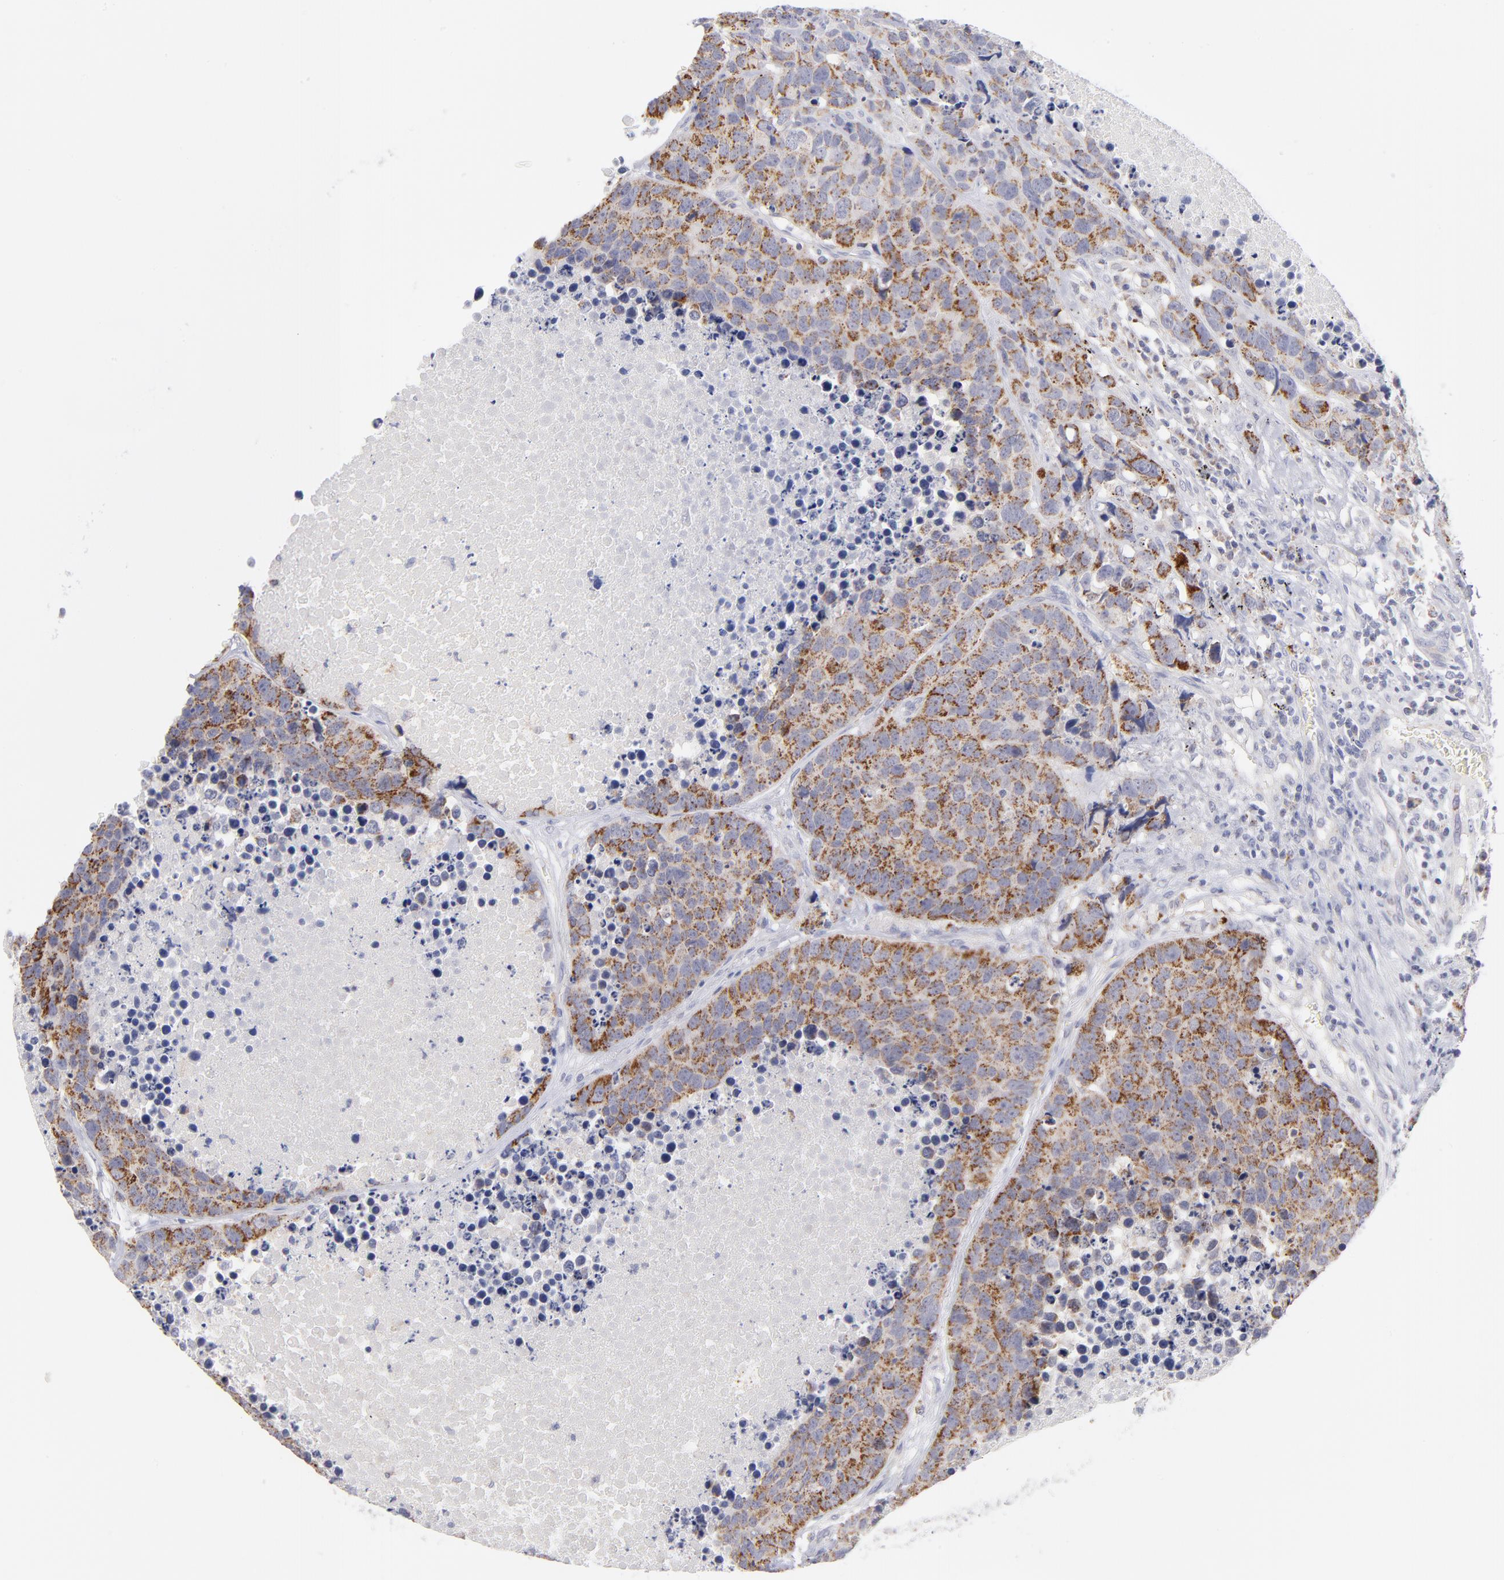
{"staining": {"intensity": "moderate", "quantity": ">75%", "location": "cytoplasmic/membranous"}, "tissue": "carcinoid", "cell_type": "Tumor cells", "image_type": "cancer", "snomed": [{"axis": "morphology", "description": "Carcinoid, malignant, NOS"}, {"axis": "topography", "description": "Lung"}], "caption": "Immunohistochemistry (IHC) of malignant carcinoid shows medium levels of moderate cytoplasmic/membranous expression in about >75% of tumor cells.", "gene": "MTHFD2", "patient": {"sex": "male", "age": 60}}